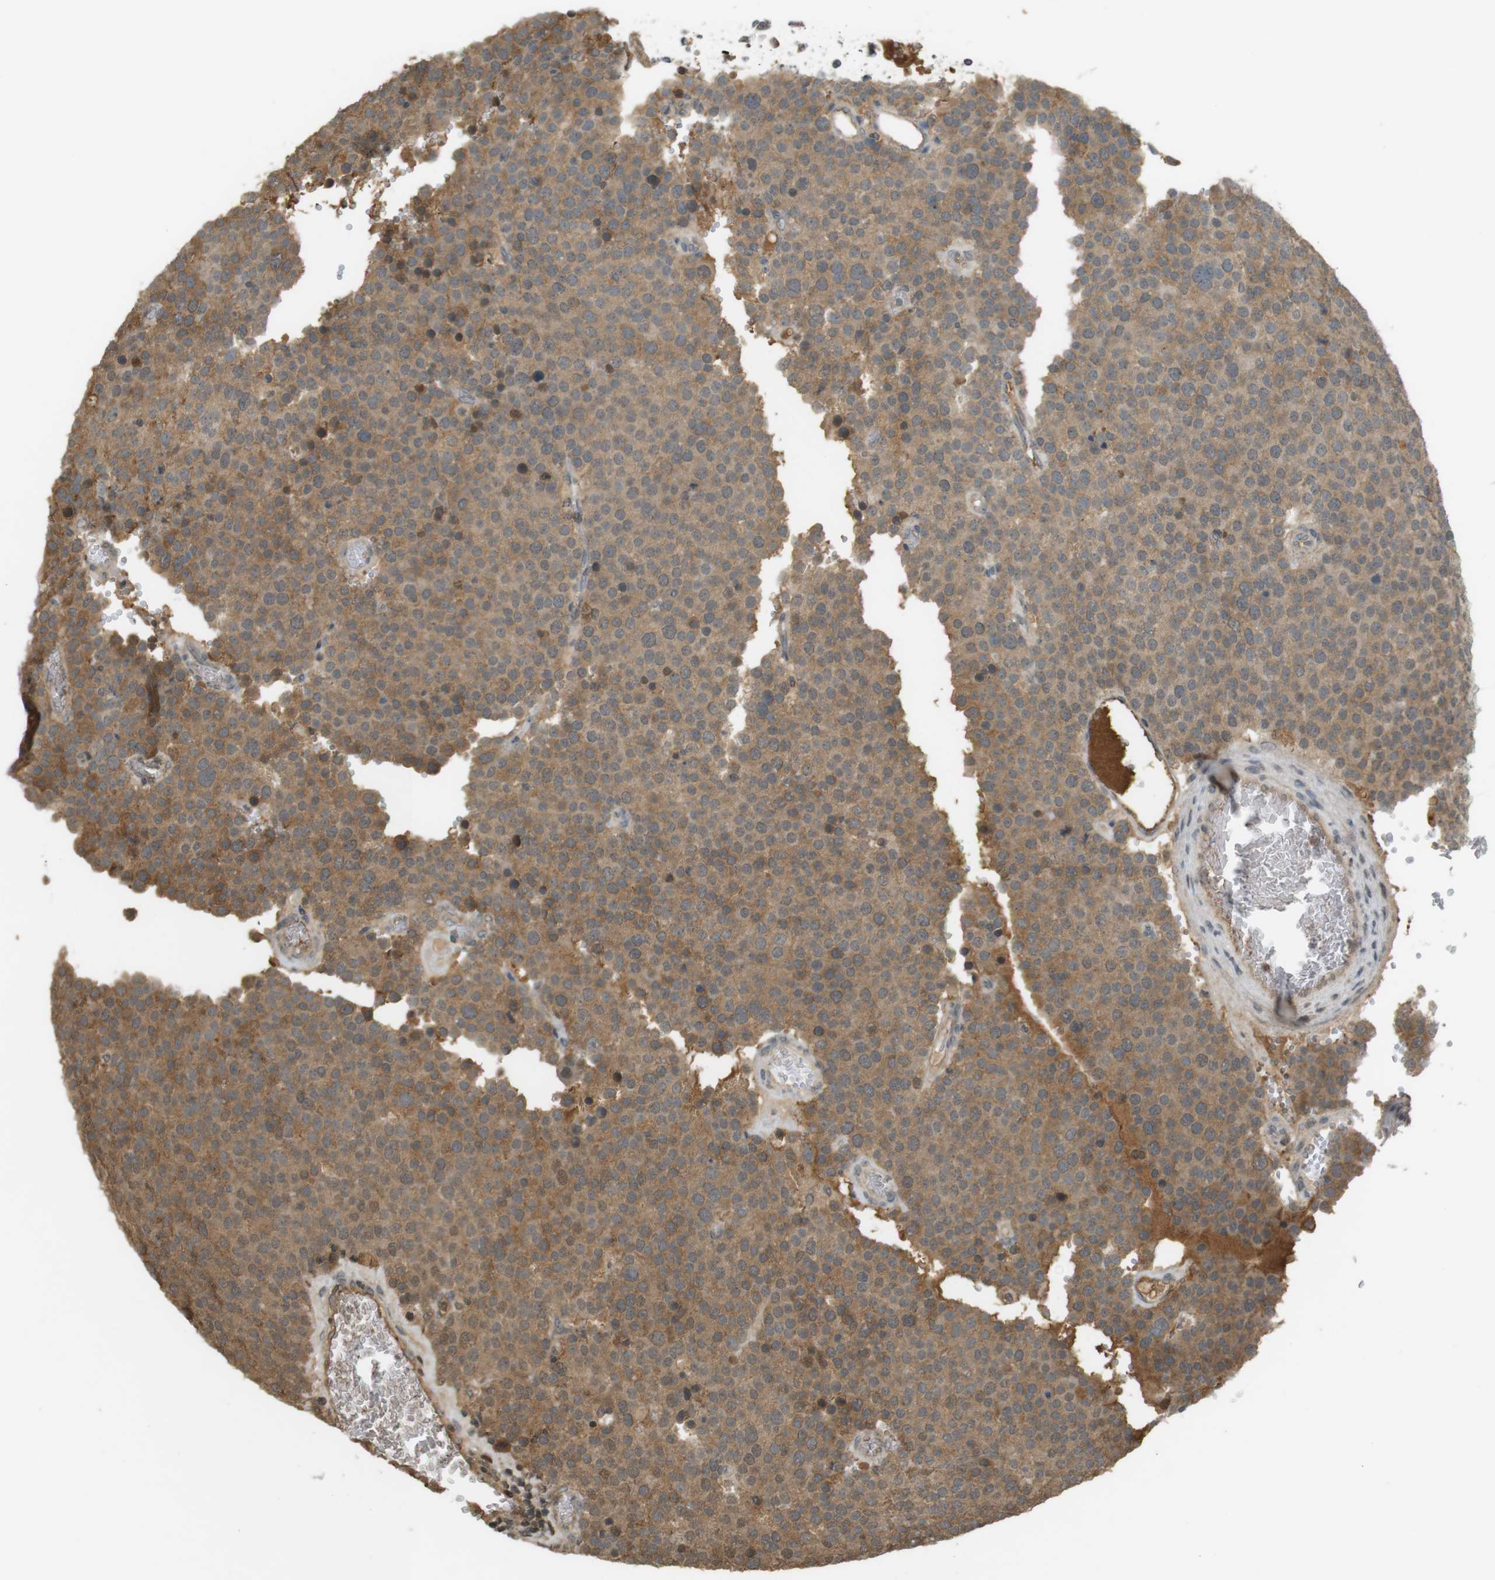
{"staining": {"intensity": "moderate", "quantity": ">75%", "location": "cytoplasmic/membranous"}, "tissue": "testis cancer", "cell_type": "Tumor cells", "image_type": "cancer", "snomed": [{"axis": "morphology", "description": "Normal tissue, NOS"}, {"axis": "morphology", "description": "Seminoma, NOS"}, {"axis": "topography", "description": "Testis"}], "caption": "Testis cancer (seminoma) stained for a protein displays moderate cytoplasmic/membranous positivity in tumor cells.", "gene": "SRR", "patient": {"sex": "male", "age": 71}}